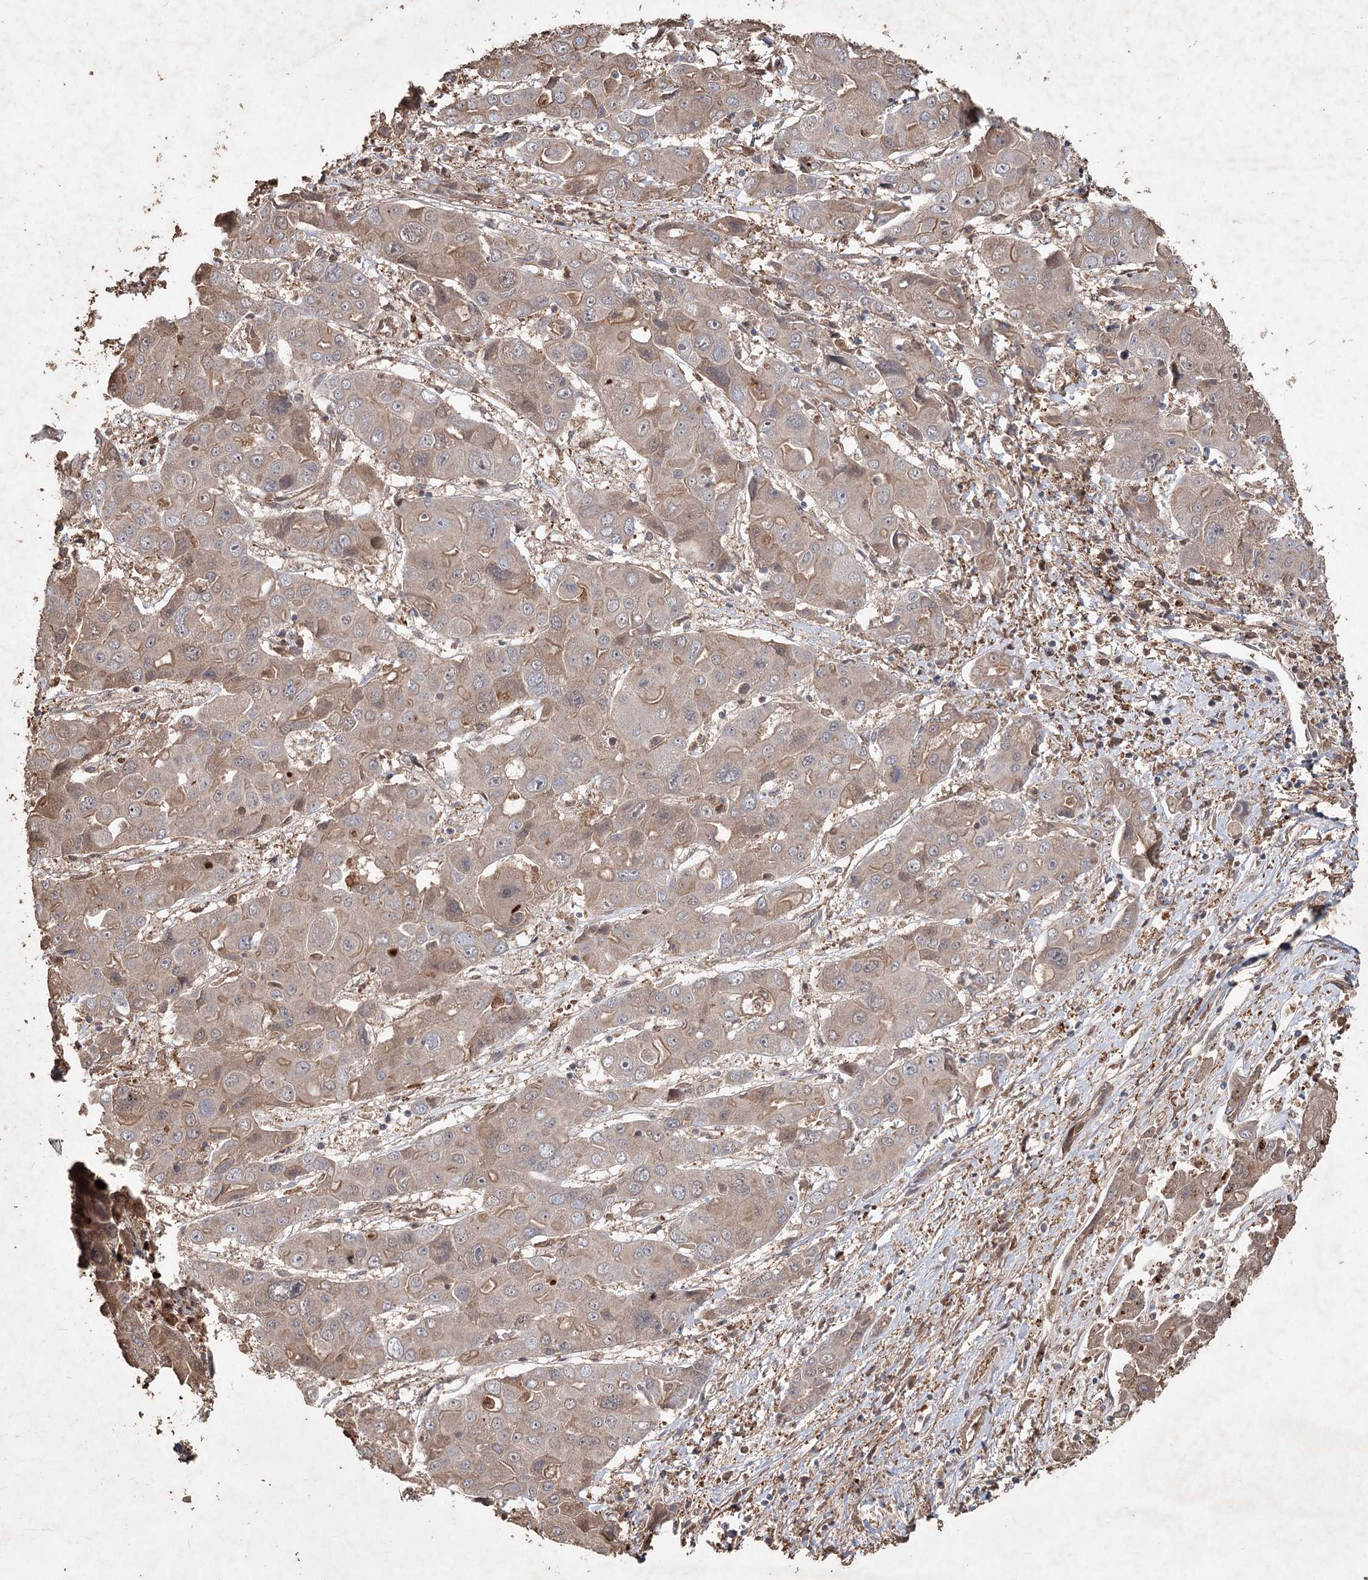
{"staining": {"intensity": "weak", "quantity": "25%-75%", "location": "cytoplasmic/membranous"}, "tissue": "liver cancer", "cell_type": "Tumor cells", "image_type": "cancer", "snomed": [{"axis": "morphology", "description": "Cholangiocarcinoma"}, {"axis": "topography", "description": "Liver"}], "caption": "Weak cytoplasmic/membranous protein positivity is identified in about 25%-75% of tumor cells in liver cancer.", "gene": "FBXO7", "patient": {"sex": "male", "age": 67}}